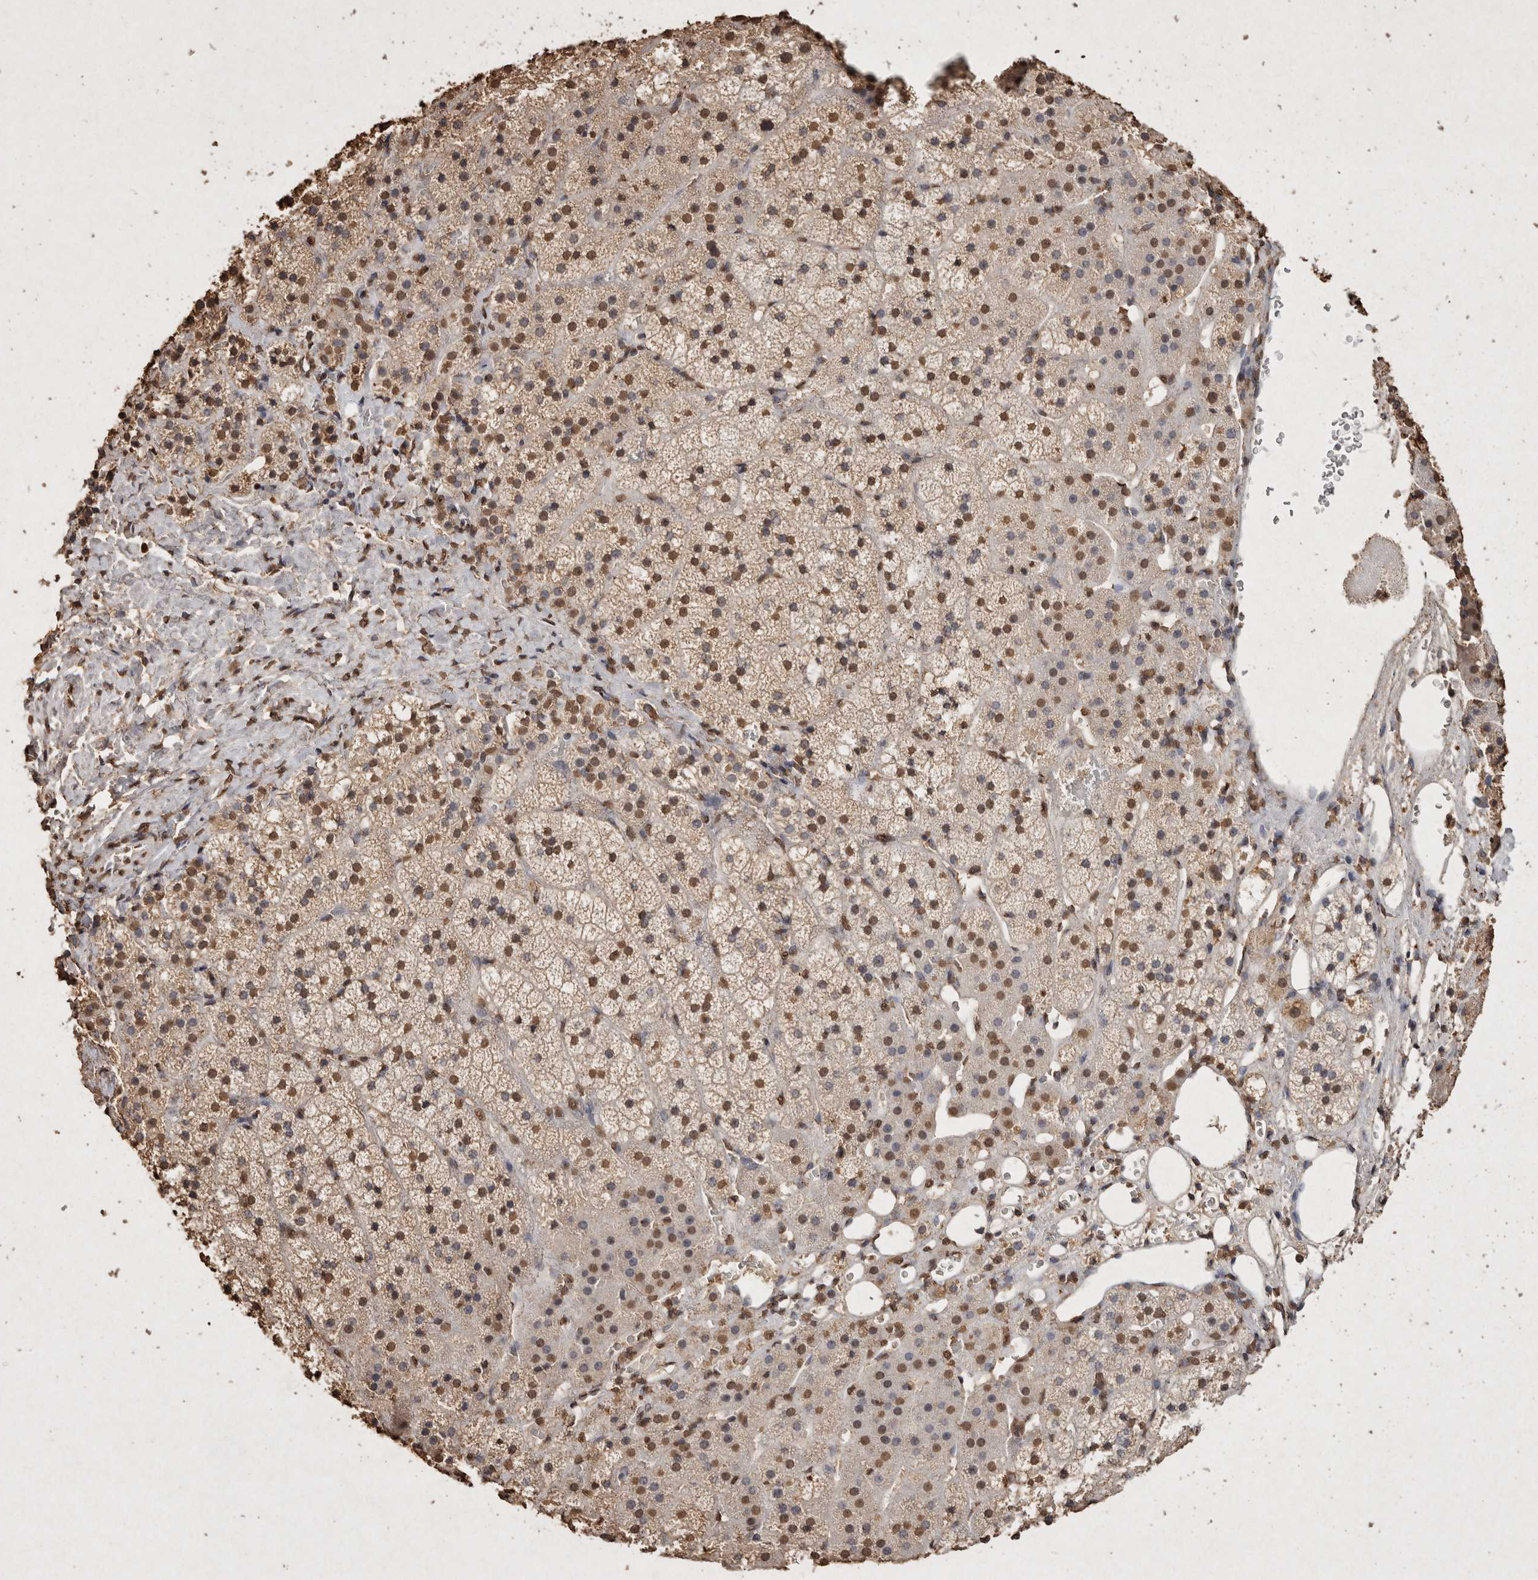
{"staining": {"intensity": "moderate", "quantity": ">75%", "location": "nuclear"}, "tissue": "adrenal gland", "cell_type": "Glandular cells", "image_type": "normal", "snomed": [{"axis": "morphology", "description": "Normal tissue, NOS"}, {"axis": "topography", "description": "Adrenal gland"}], "caption": "An image of human adrenal gland stained for a protein demonstrates moderate nuclear brown staining in glandular cells. The staining is performed using DAB brown chromogen to label protein expression. The nuclei are counter-stained blue using hematoxylin.", "gene": "FSTL3", "patient": {"sex": "female", "age": 44}}